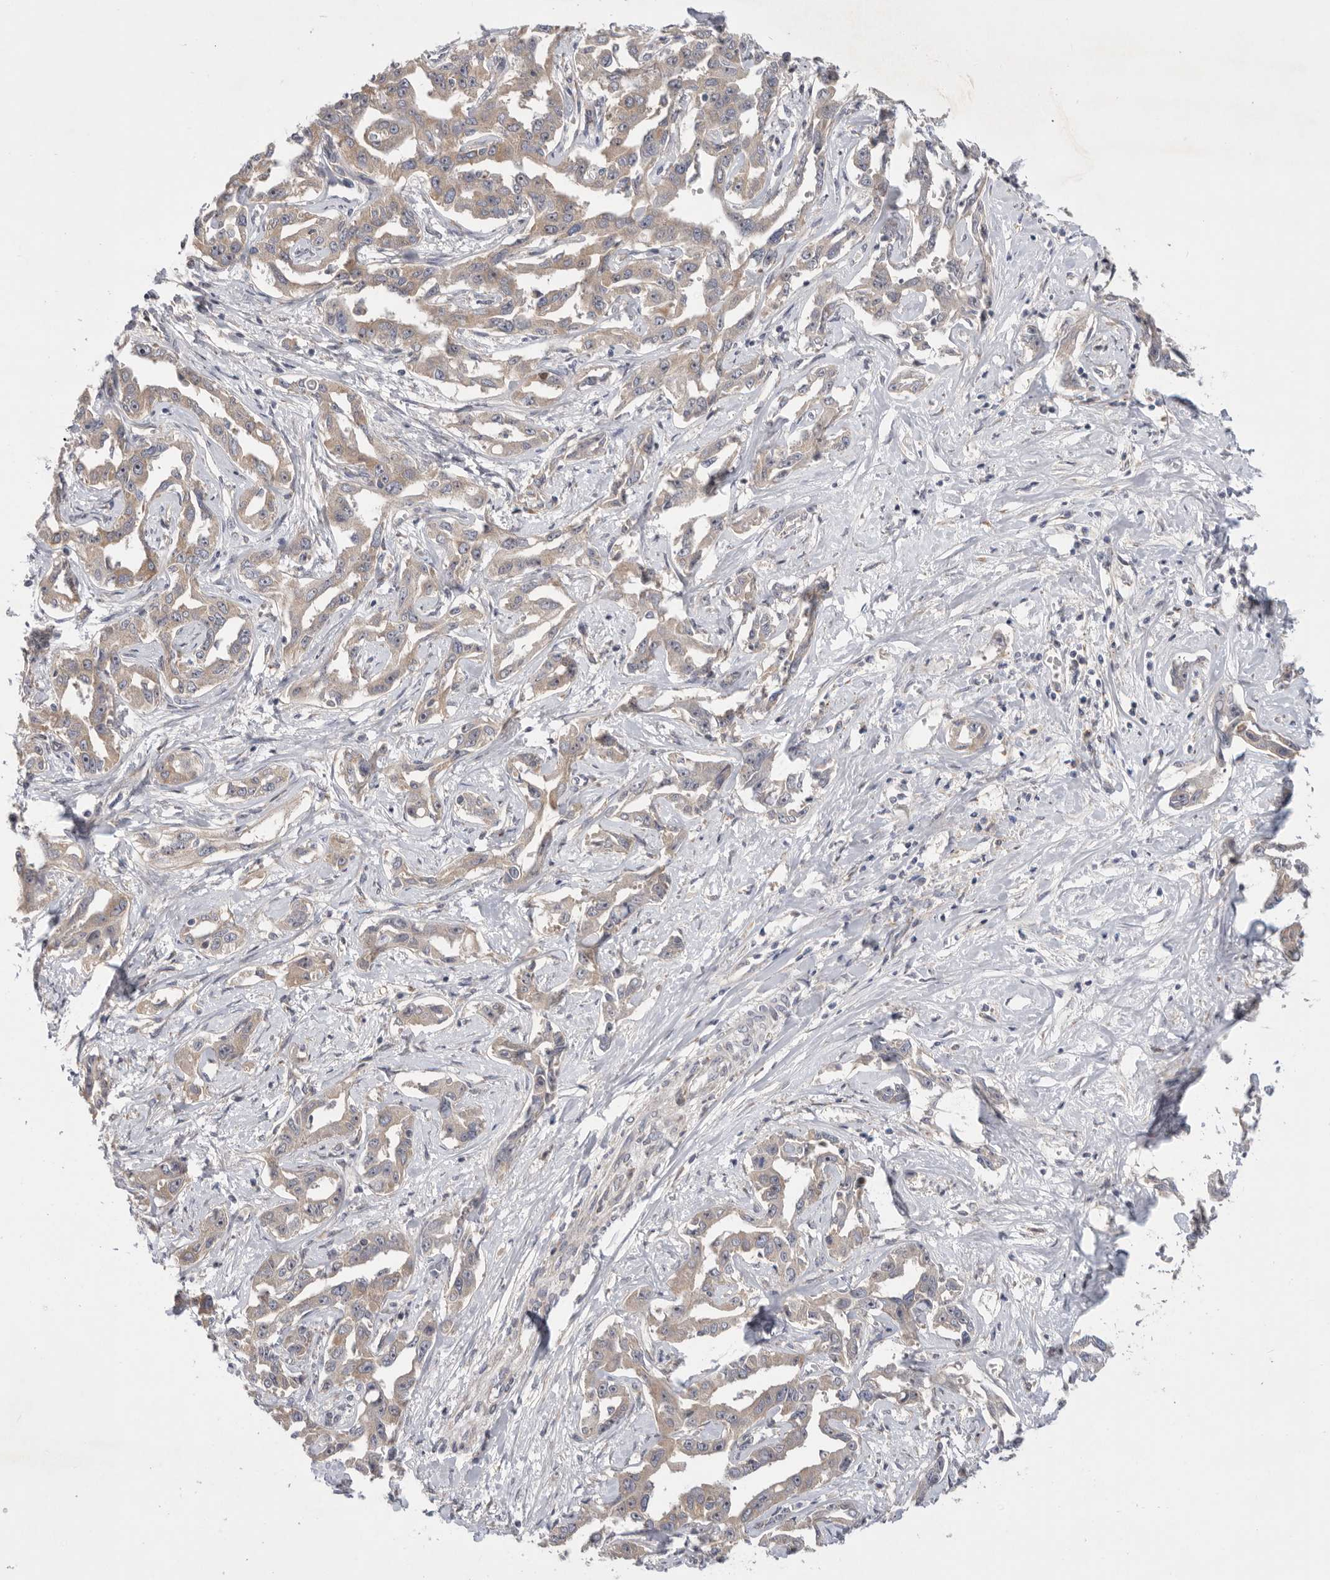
{"staining": {"intensity": "weak", "quantity": ">75%", "location": "cytoplasmic/membranous"}, "tissue": "liver cancer", "cell_type": "Tumor cells", "image_type": "cancer", "snomed": [{"axis": "morphology", "description": "Cholangiocarcinoma"}, {"axis": "topography", "description": "Liver"}], "caption": "Human liver cancer stained with a protein marker displays weak staining in tumor cells.", "gene": "MTFR1L", "patient": {"sex": "male", "age": 59}}